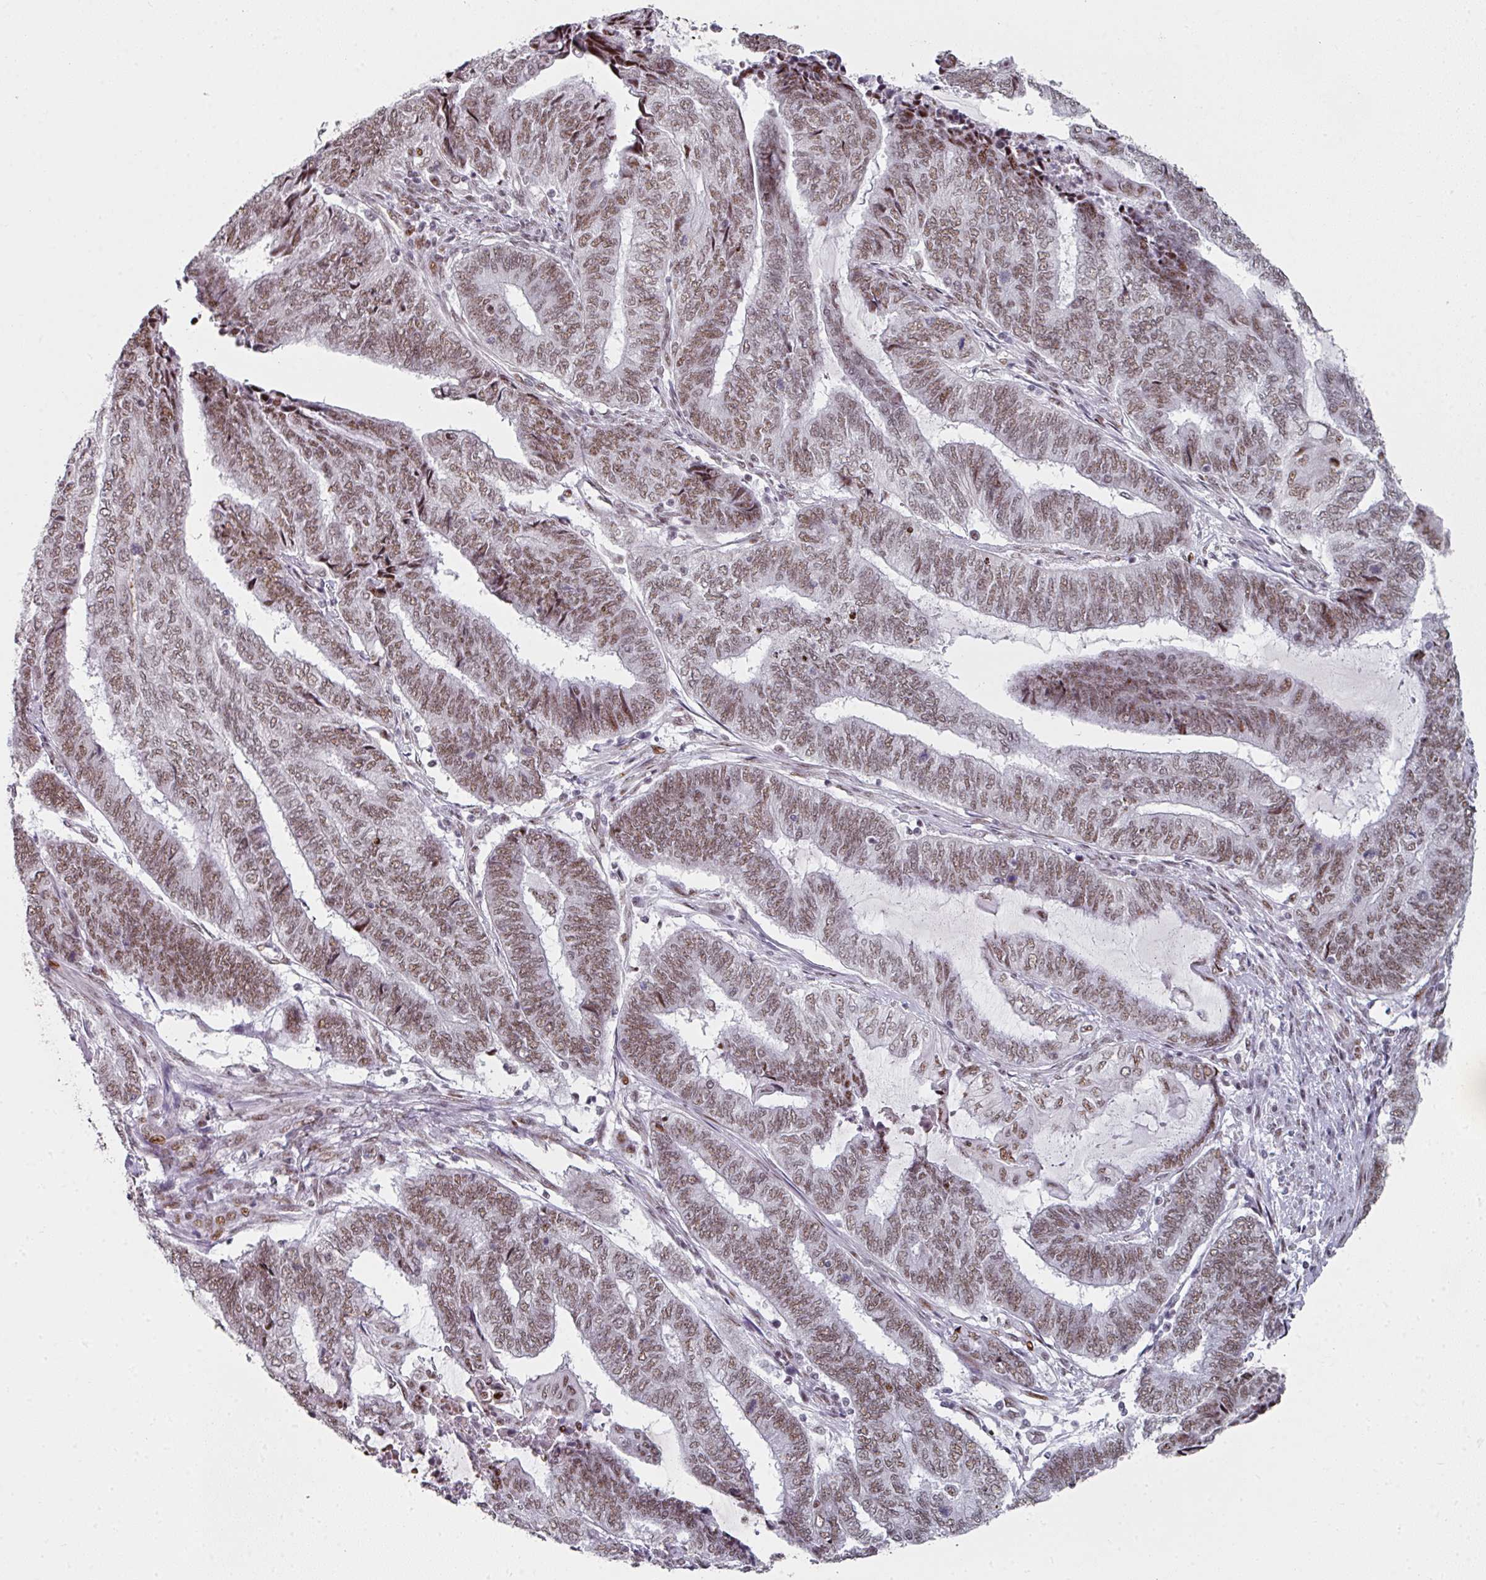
{"staining": {"intensity": "moderate", "quantity": ">75%", "location": "nuclear"}, "tissue": "endometrial cancer", "cell_type": "Tumor cells", "image_type": "cancer", "snomed": [{"axis": "morphology", "description": "Adenocarcinoma, NOS"}, {"axis": "topography", "description": "Uterus"}, {"axis": "topography", "description": "Endometrium"}], "caption": "Immunohistochemical staining of human endometrial adenocarcinoma reveals moderate nuclear protein staining in approximately >75% of tumor cells.", "gene": "SF3B5", "patient": {"sex": "female", "age": 70}}